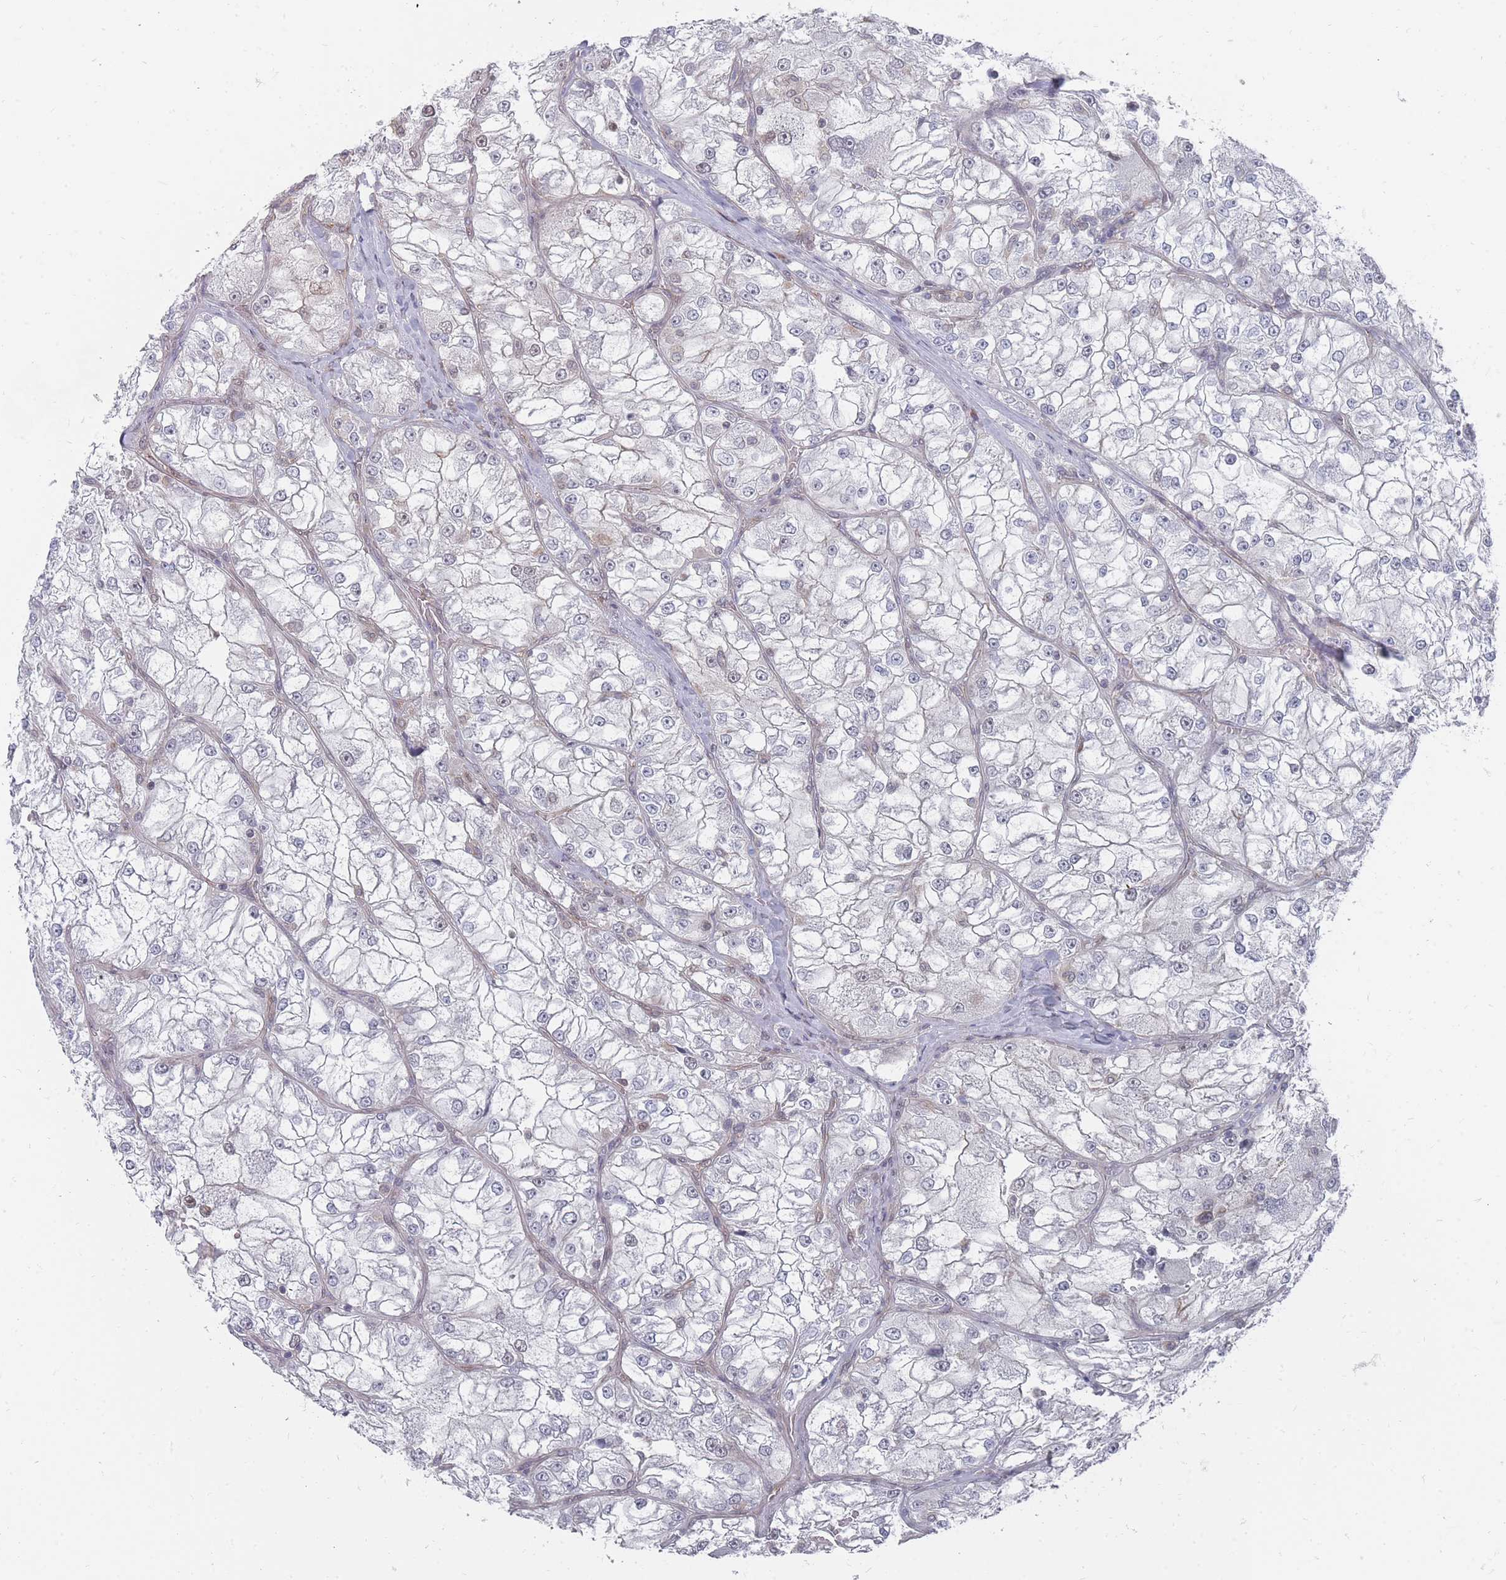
{"staining": {"intensity": "weak", "quantity": "<25%", "location": "nuclear"}, "tissue": "renal cancer", "cell_type": "Tumor cells", "image_type": "cancer", "snomed": [{"axis": "morphology", "description": "Adenocarcinoma, NOS"}, {"axis": "topography", "description": "Kidney"}], "caption": "Immunohistochemistry image of neoplastic tissue: human renal cancer (adenocarcinoma) stained with DAB (3,3'-diaminobenzidine) displays no significant protein positivity in tumor cells.", "gene": "NKD1", "patient": {"sex": "female", "age": 72}}